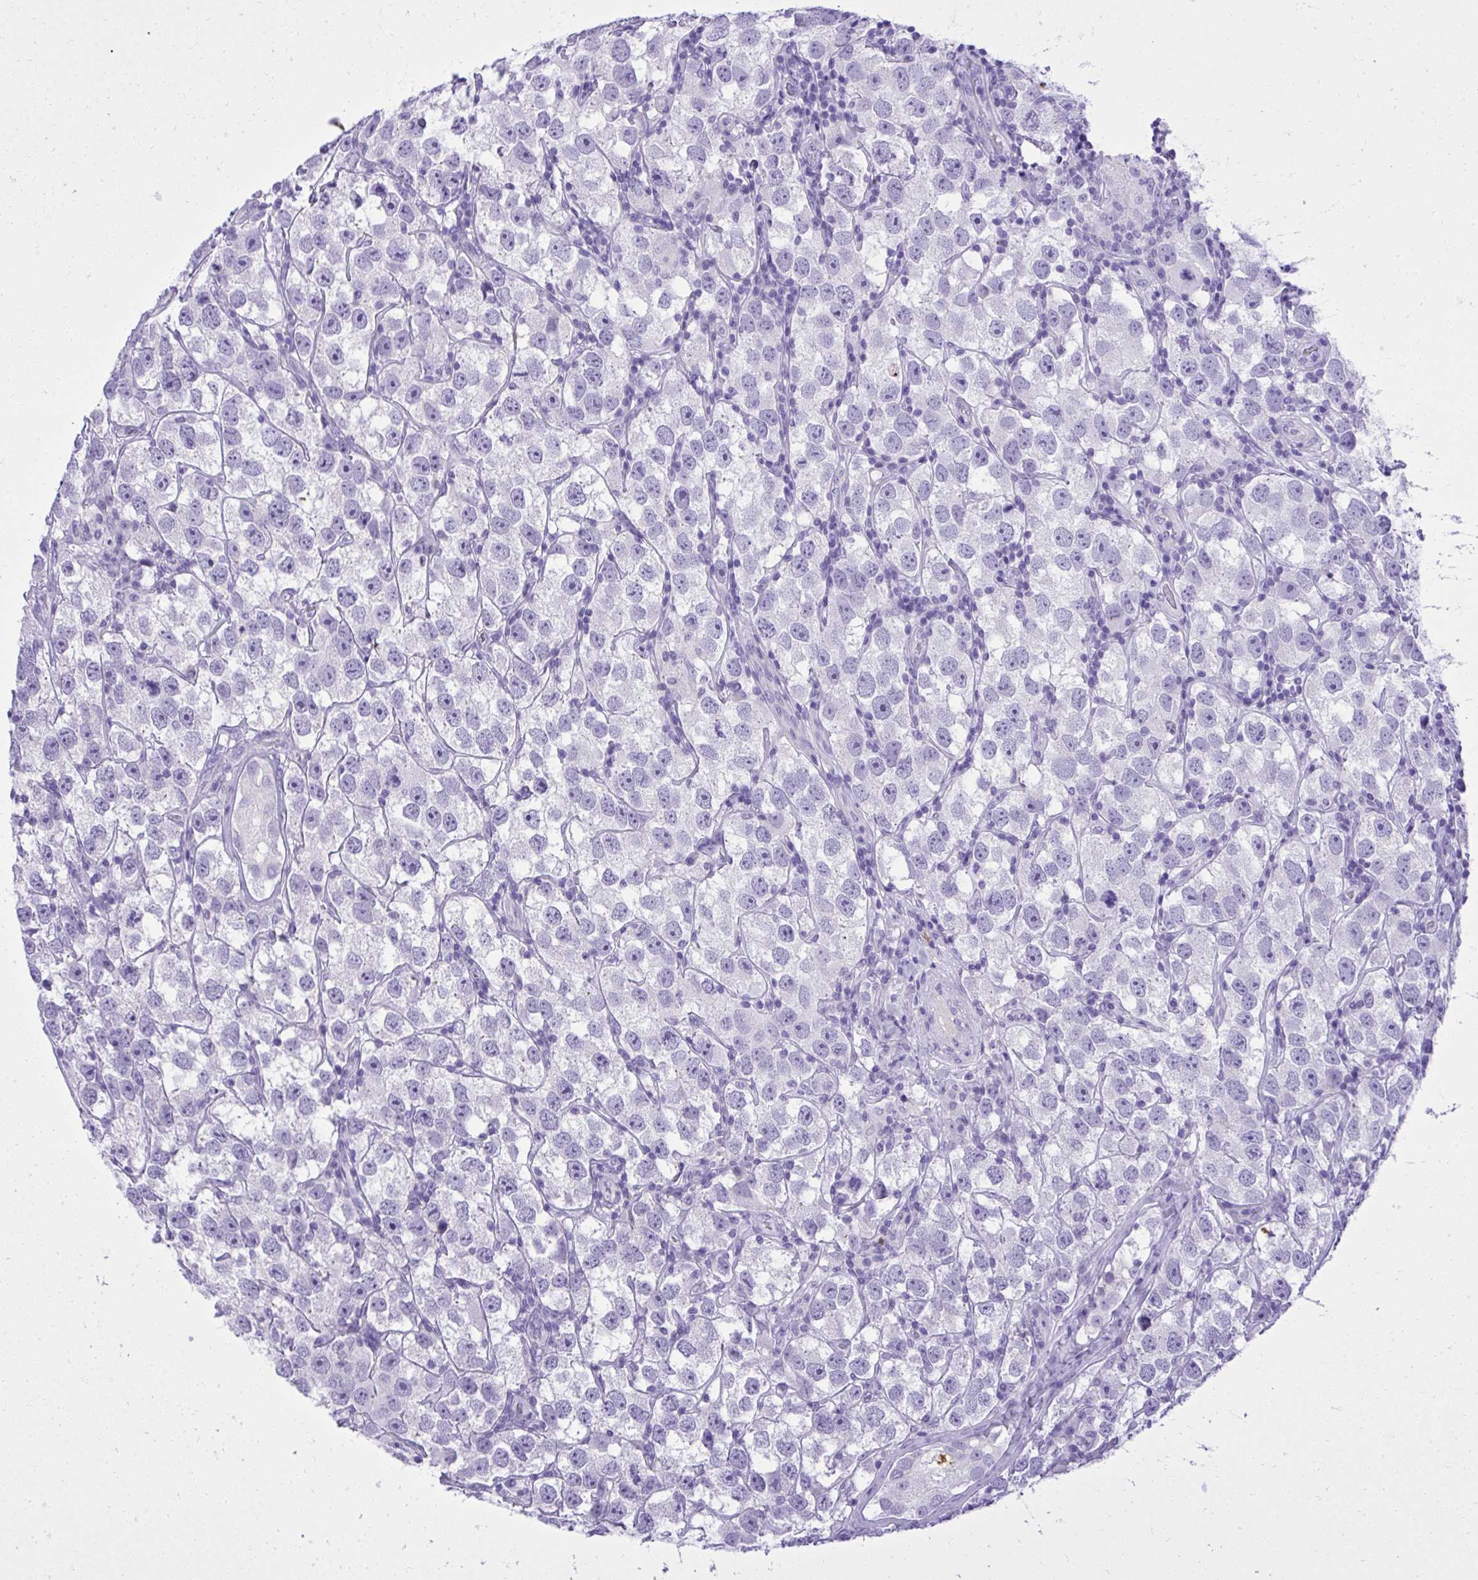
{"staining": {"intensity": "negative", "quantity": "none", "location": "none"}, "tissue": "testis cancer", "cell_type": "Tumor cells", "image_type": "cancer", "snomed": [{"axis": "morphology", "description": "Seminoma, NOS"}, {"axis": "topography", "description": "Testis"}], "caption": "Testis cancer (seminoma) was stained to show a protein in brown. There is no significant expression in tumor cells.", "gene": "ST6GALNAC3", "patient": {"sex": "male", "age": 26}}